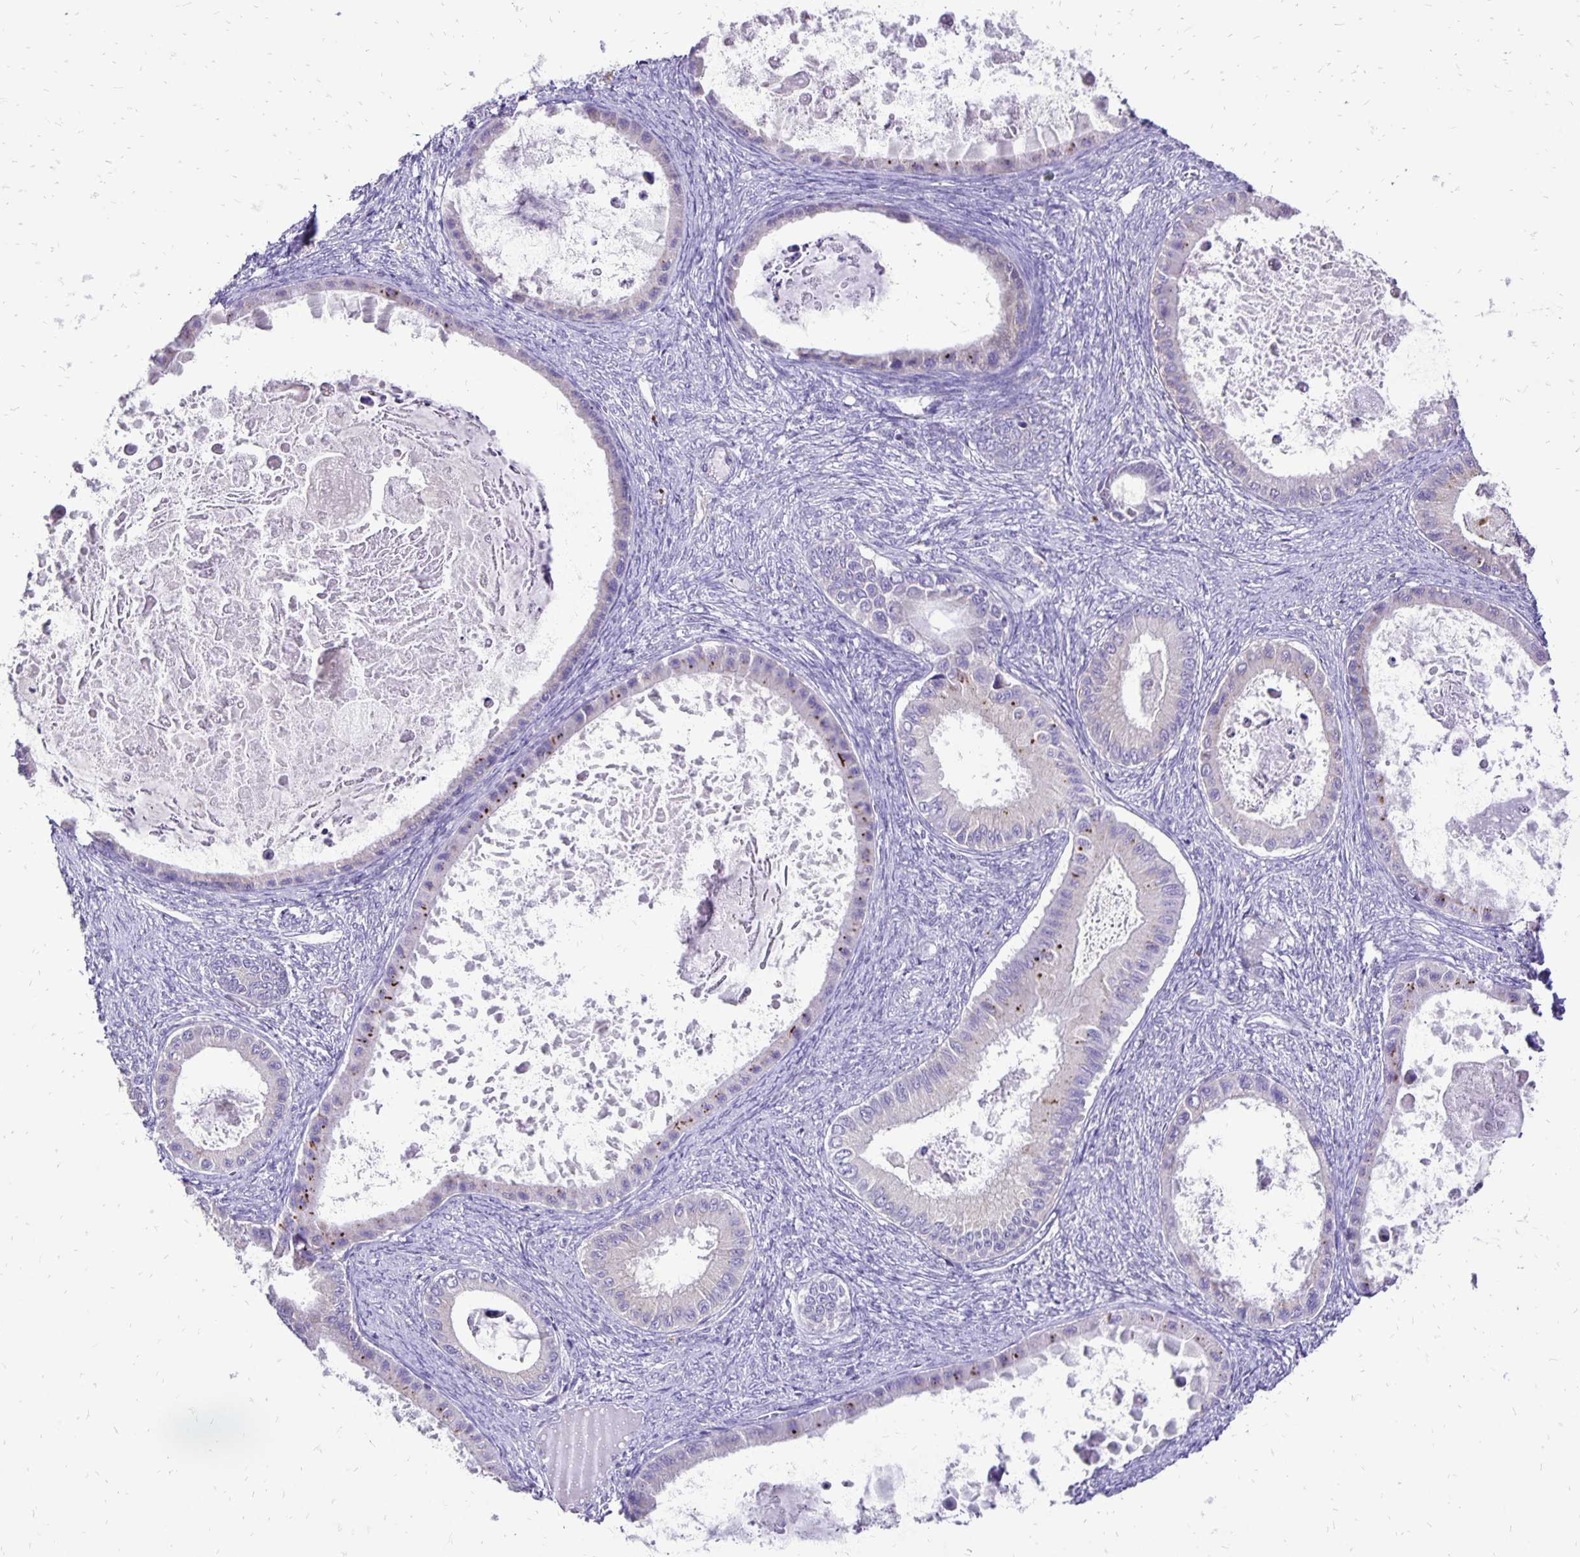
{"staining": {"intensity": "negative", "quantity": "none", "location": "none"}, "tissue": "ovarian cancer", "cell_type": "Tumor cells", "image_type": "cancer", "snomed": [{"axis": "morphology", "description": "Cystadenocarcinoma, mucinous, NOS"}, {"axis": "topography", "description": "Ovary"}], "caption": "The IHC micrograph has no significant staining in tumor cells of ovarian mucinous cystadenocarcinoma tissue.", "gene": "EIF5A", "patient": {"sex": "female", "age": 64}}